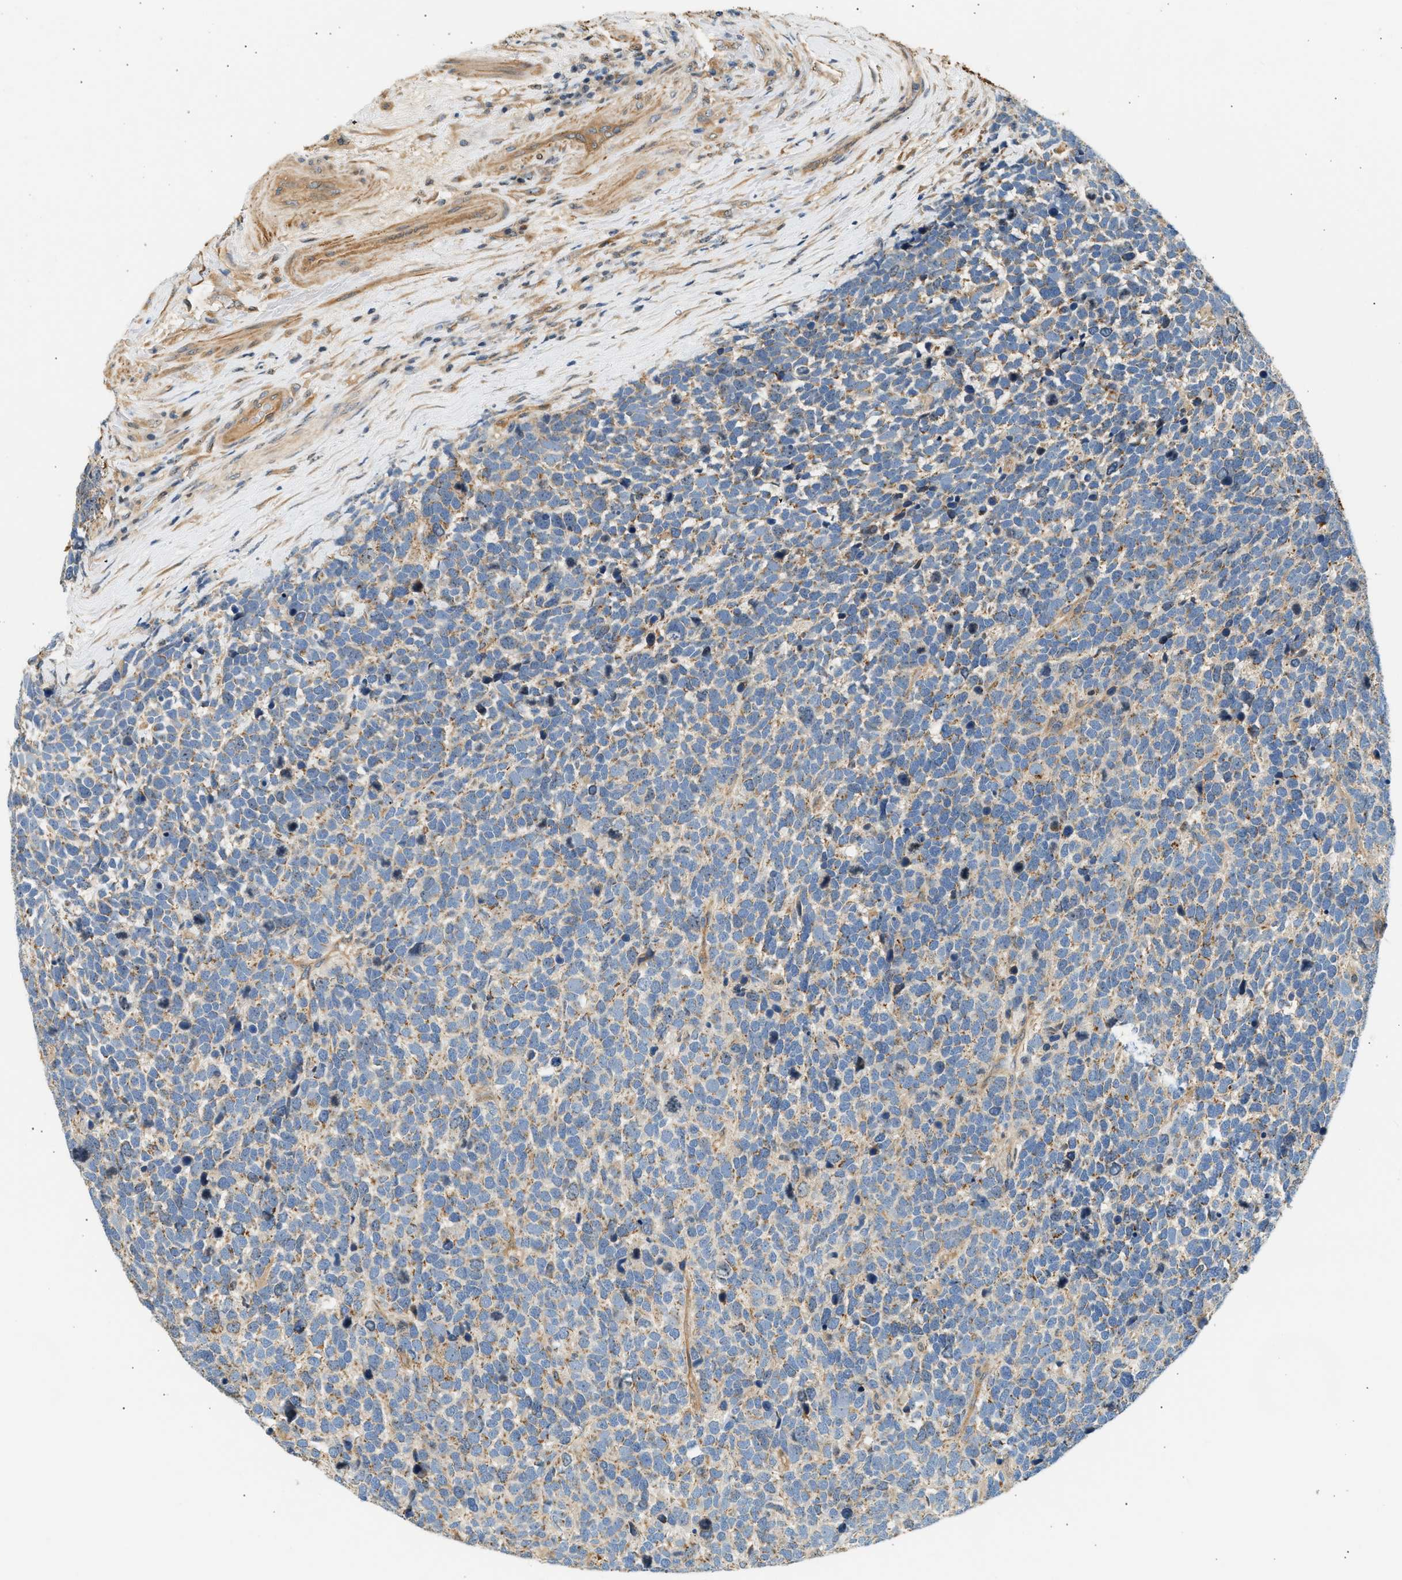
{"staining": {"intensity": "weak", "quantity": ">75%", "location": "cytoplasmic/membranous"}, "tissue": "urothelial cancer", "cell_type": "Tumor cells", "image_type": "cancer", "snomed": [{"axis": "morphology", "description": "Urothelial carcinoma, High grade"}, {"axis": "topography", "description": "Urinary bladder"}], "caption": "DAB immunohistochemical staining of human urothelial carcinoma (high-grade) shows weak cytoplasmic/membranous protein positivity in about >75% of tumor cells.", "gene": "WDR31", "patient": {"sex": "female", "age": 82}}